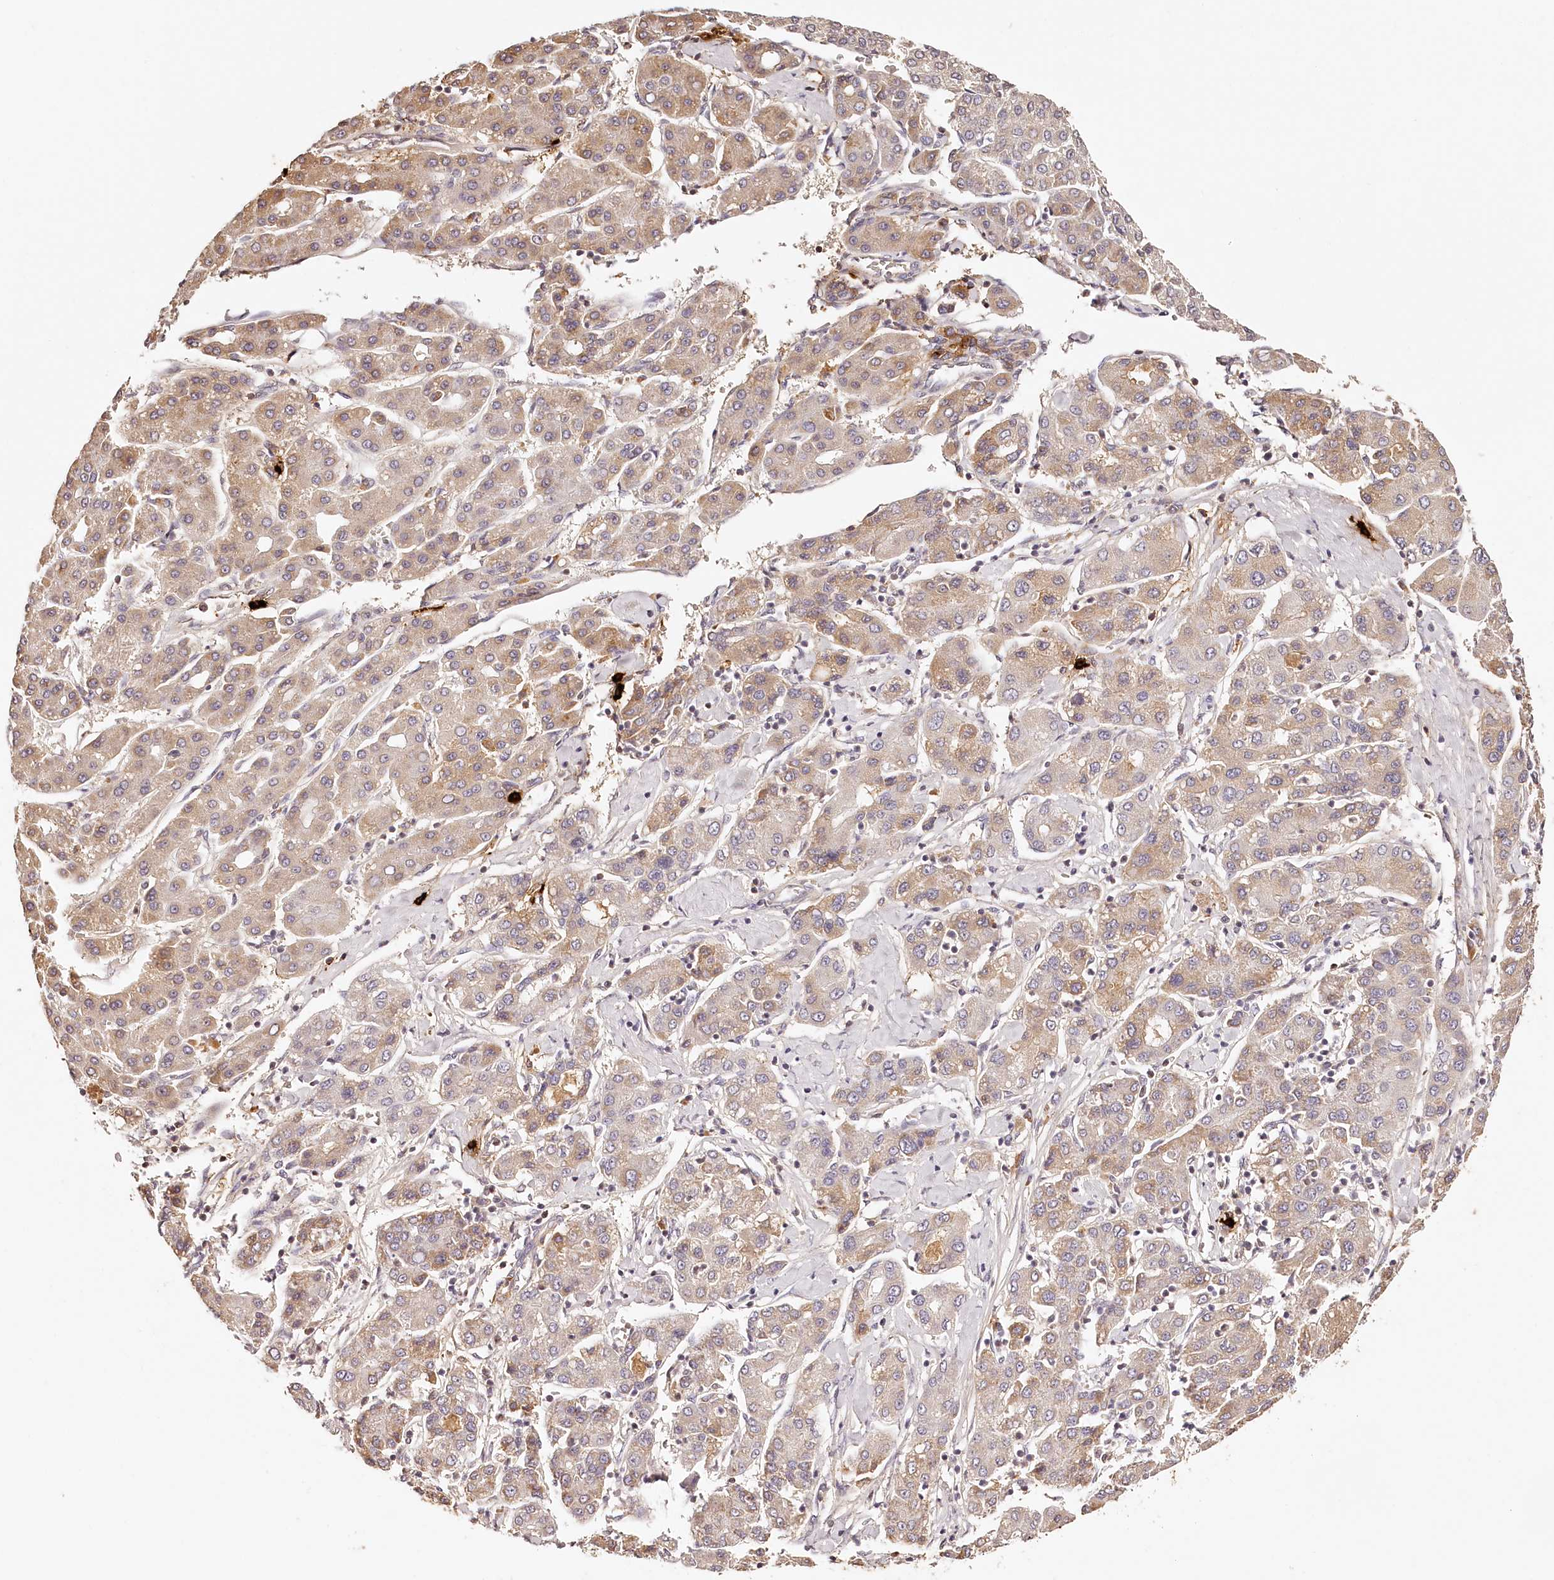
{"staining": {"intensity": "weak", "quantity": "<25%", "location": "cytoplasmic/membranous"}, "tissue": "liver cancer", "cell_type": "Tumor cells", "image_type": "cancer", "snomed": [{"axis": "morphology", "description": "Carcinoma, Hepatocellular, NOS"}, {"axis": "topography", "description": "Liver"}], "caption": "This is a photomicrograph of immunohistochemistry staining of liver hepatocellular carcinoma, which shows no expression in tumor cells.", "gene": "SYNGR1", "patient": {"sex": "male", "age": 65}}